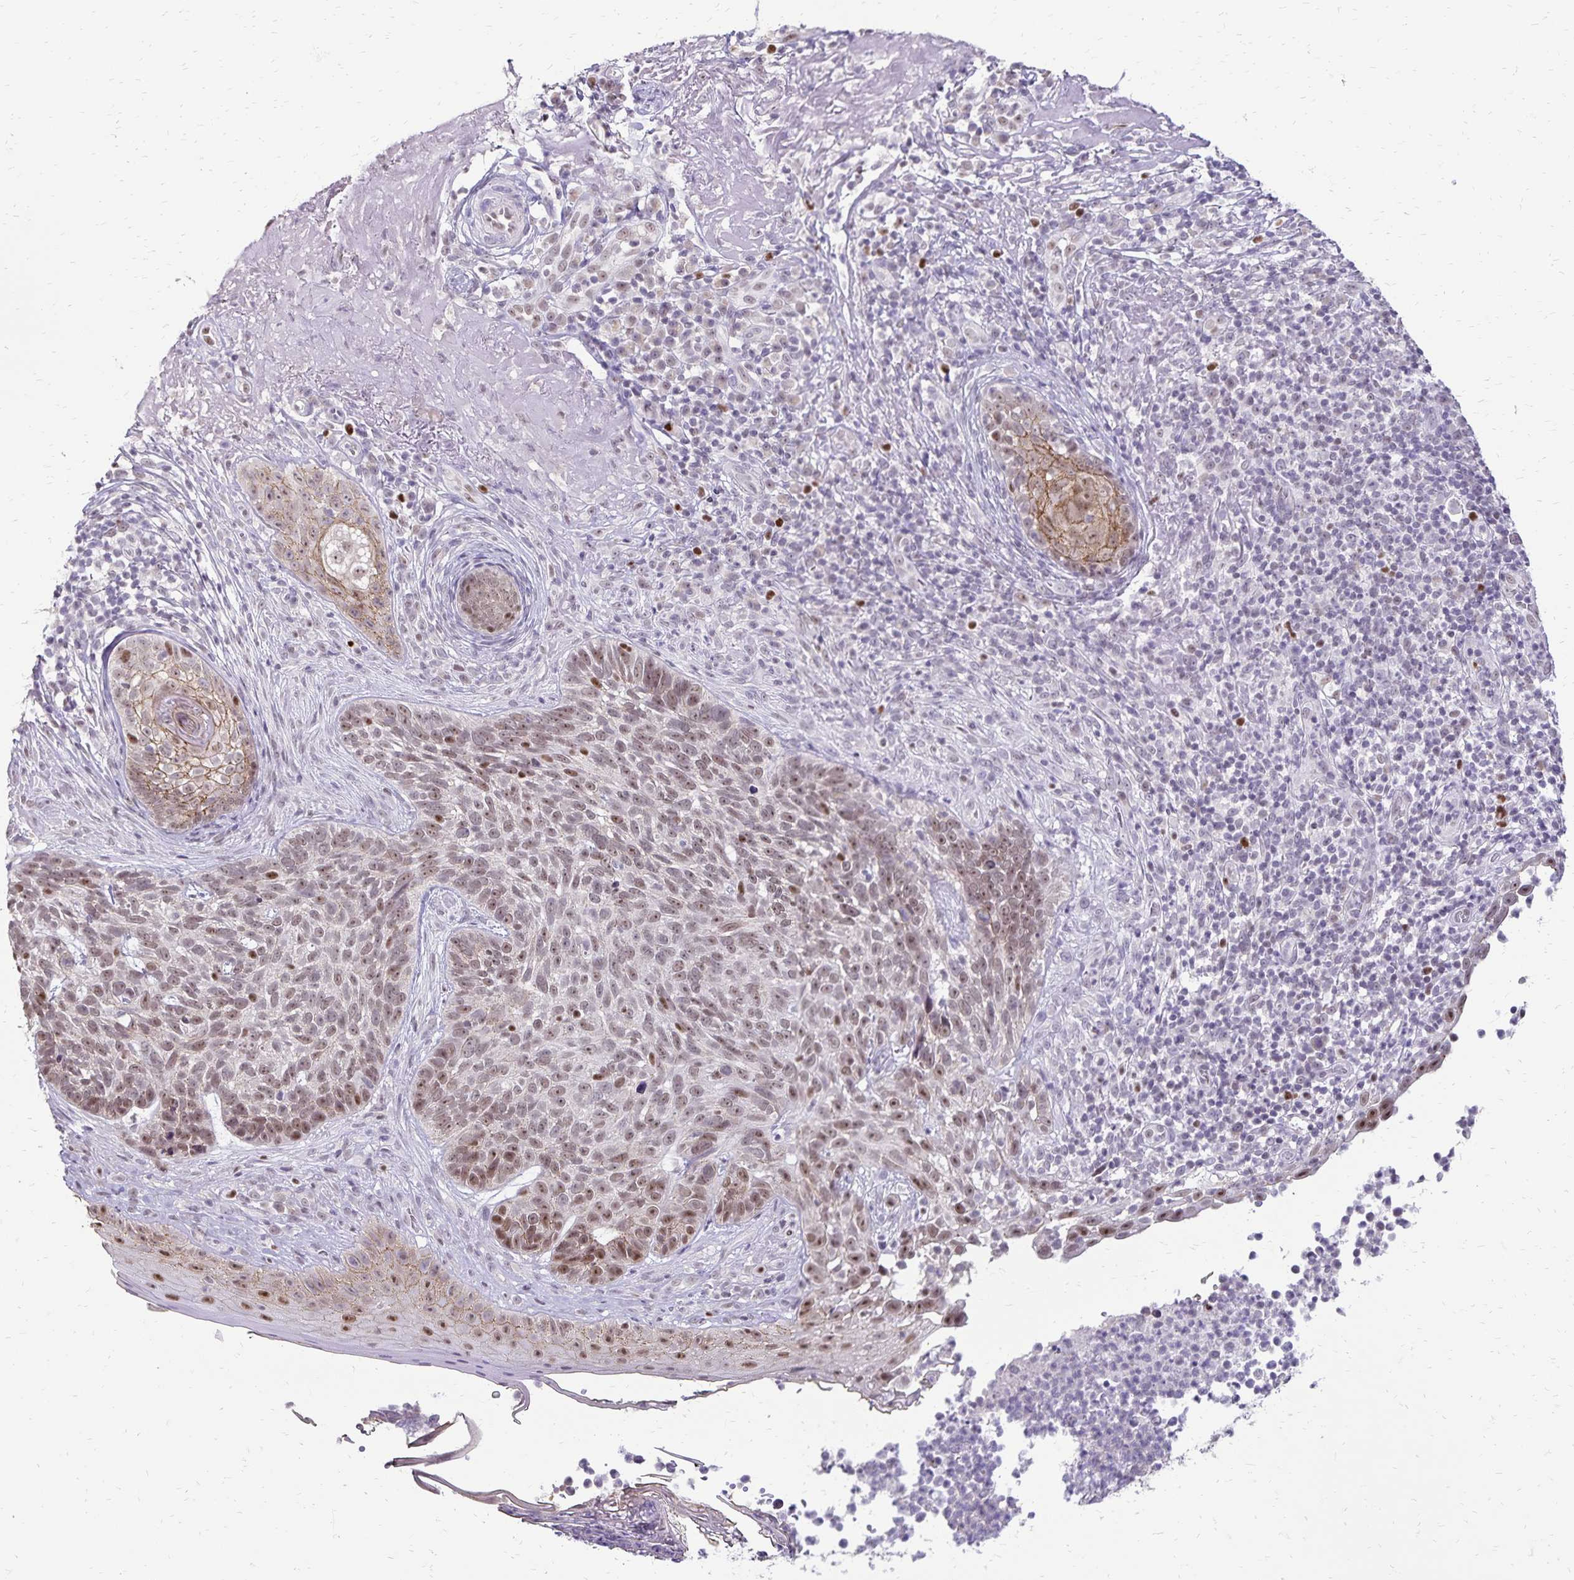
{"staining": {"intensity": "moderate", "quantity": ">75%", "location": "nuclear"}, "tissue": "skin cancer", "cell_type": "Tumor cells", "image_type": "cancer", "snomed": [{"axis": "morphology", "description": "Basal cell carcinoma"}, {"axis": "topography", "description": "Skin"}, {"axis": "topography", "description": "Skin of face"}], "caption": "Immunohistochemistry of basal cell carcinoma (skin) exhibits medium levels of moderate nuclear staining in about >75% of tumor cells.", "gene": "POLB", "patient": {"sex": "female", "age": 95}}